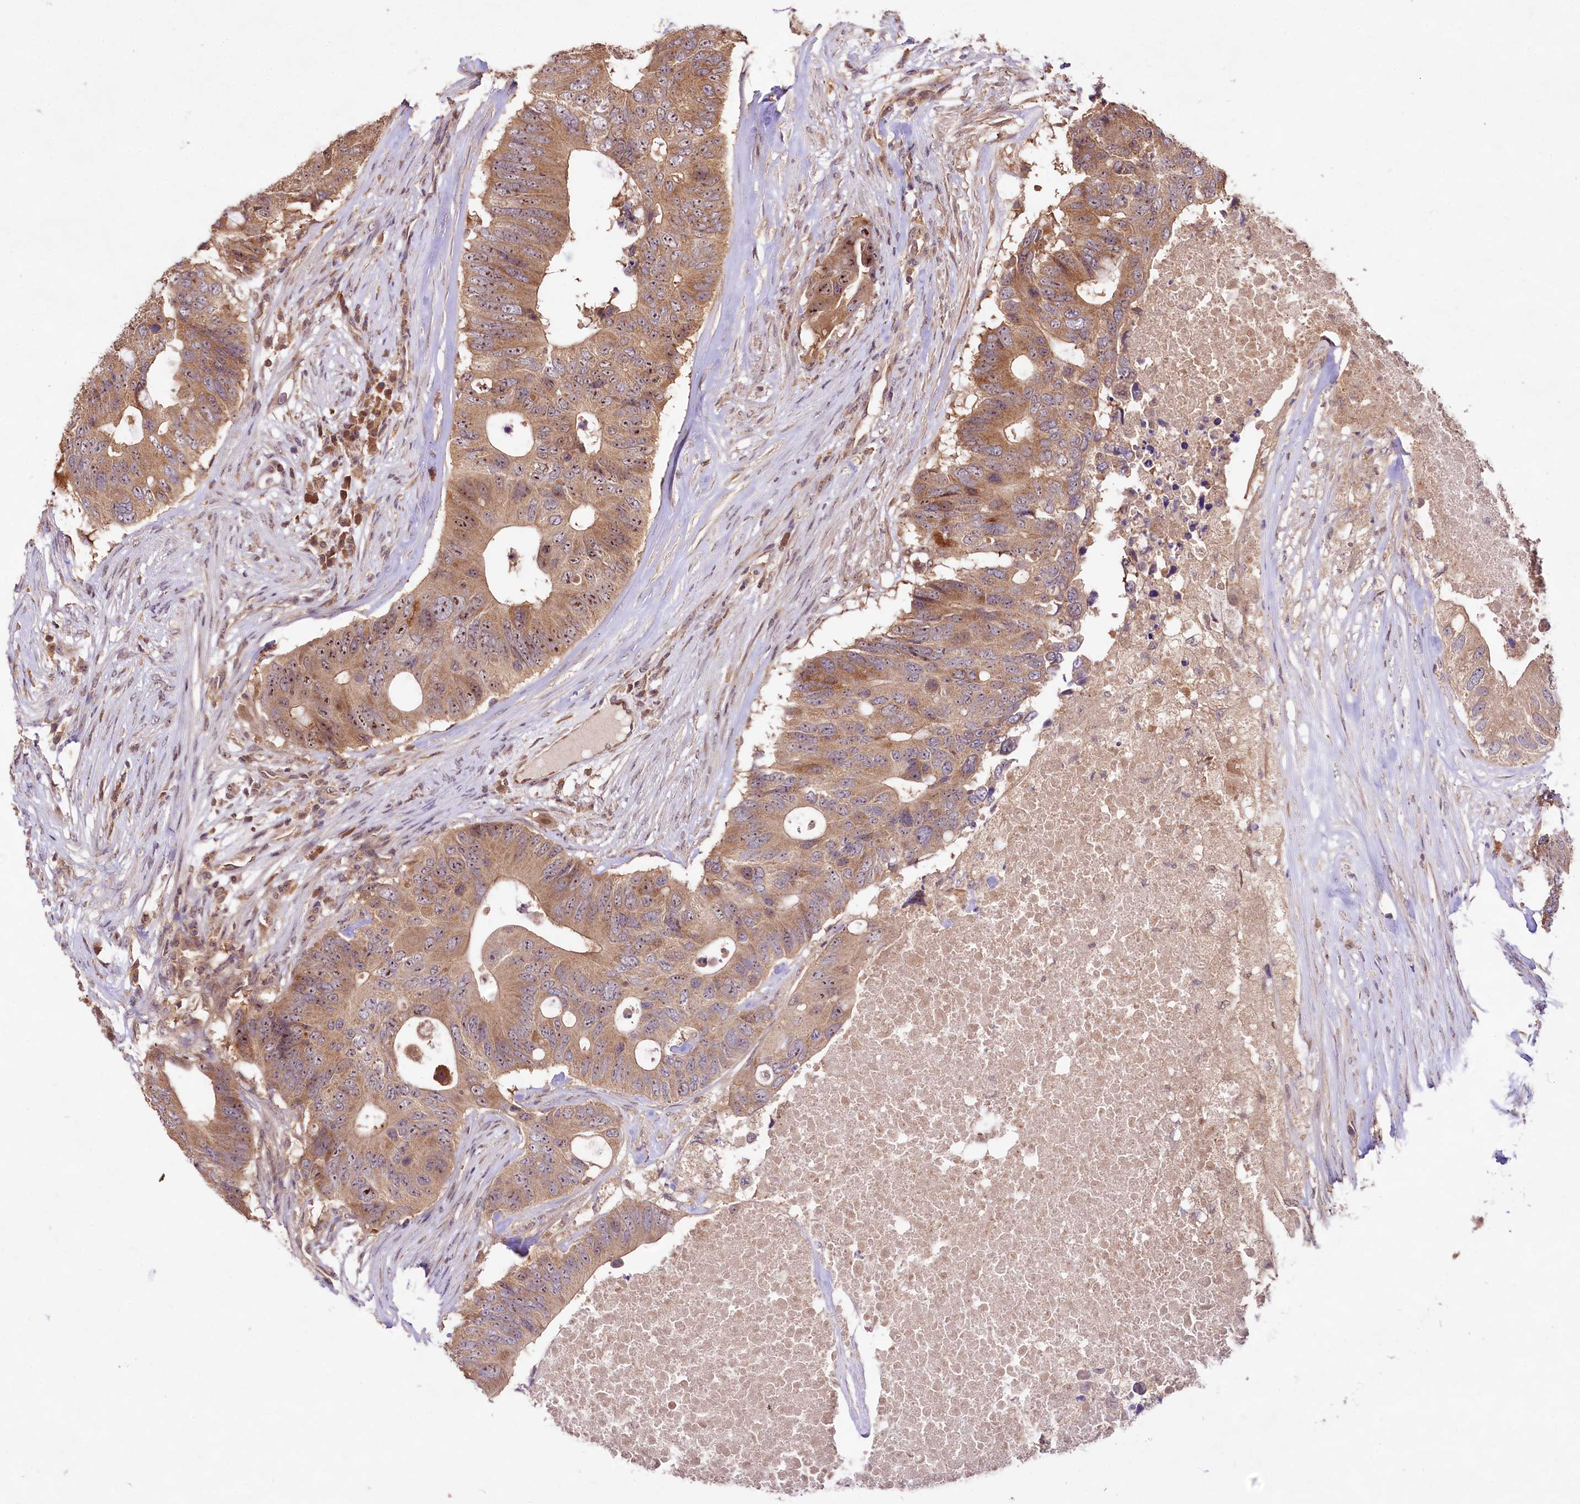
{"staining": {"intensity": "moderate", "quantity": ">75%", "location": "cytoplasmic/membranous,nuclear"}, "tissue": "colorectal cancer", "cell_type": "Tumor cells", "image_type": "cancer", "snomed": [{"axis": "morphology", "description": "Adenocarcinoma, NOS"}, {"axis": "topography", "description": "Colon"}], "caption": "Colorectal cancer (adenocarcinoma) stained with a brown dye exhibits moderate cytoplasmic/membranous and nuclear positive staining in about >75% of tumor cells.", "gene": "RRP8", "patient": {"sex": "male", "age": 71}}